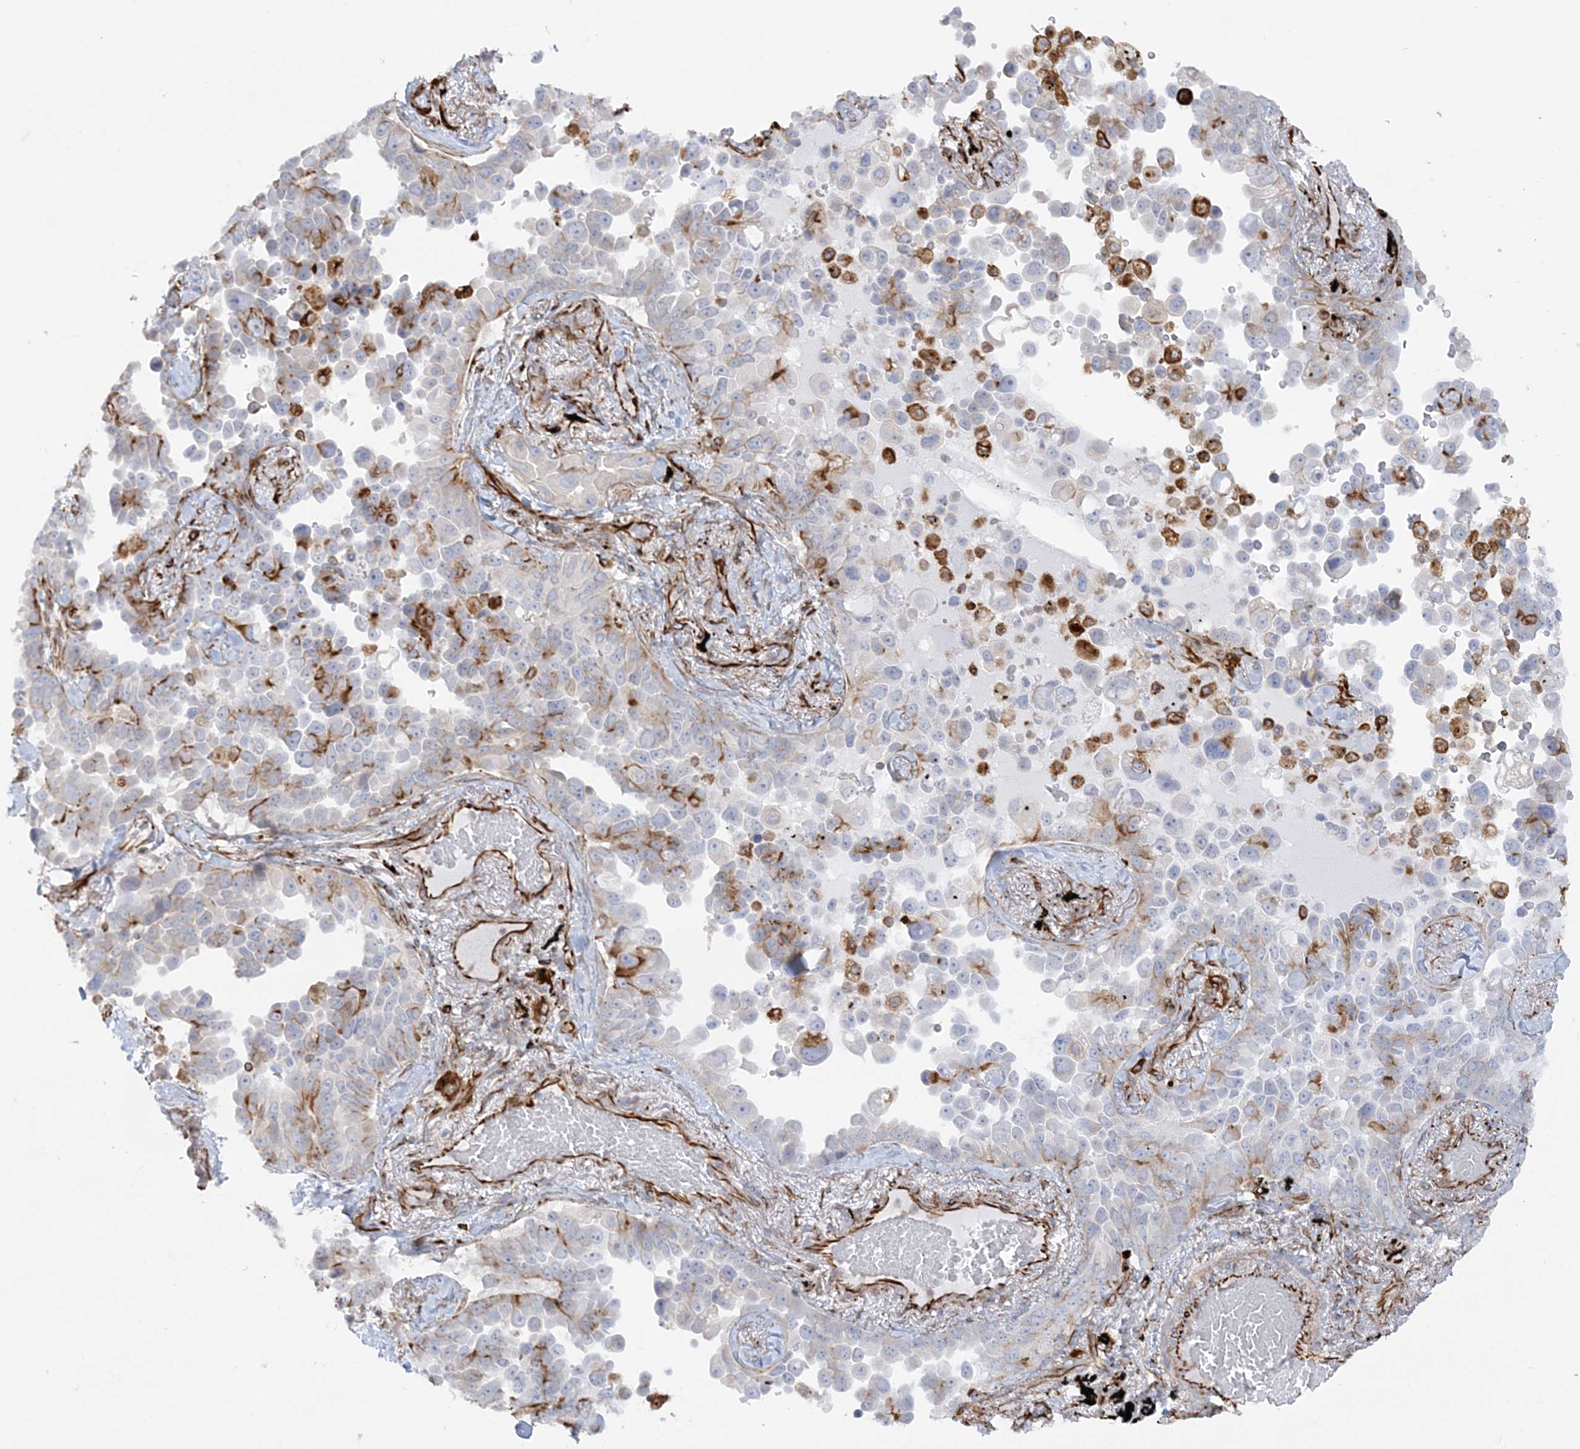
{"staining": {"intensity": "negative", "quantity": "none", "location": "none"}, "tissue": "lung cancer", "cell_type": "Tumor cells", "image_type": "cancer", "snomed": [{"axis": "morphology", "description": "Adenocarcinoma, NOS"}, {"axis": "topography", "description": "Lung"}], "caption": "This is a micrograph of immunohistochemistry staining of lung cancer, which shows no staining in tumor cells.", "gene": "SCLT1", "patient": {"sex": "female", "age": 67}}